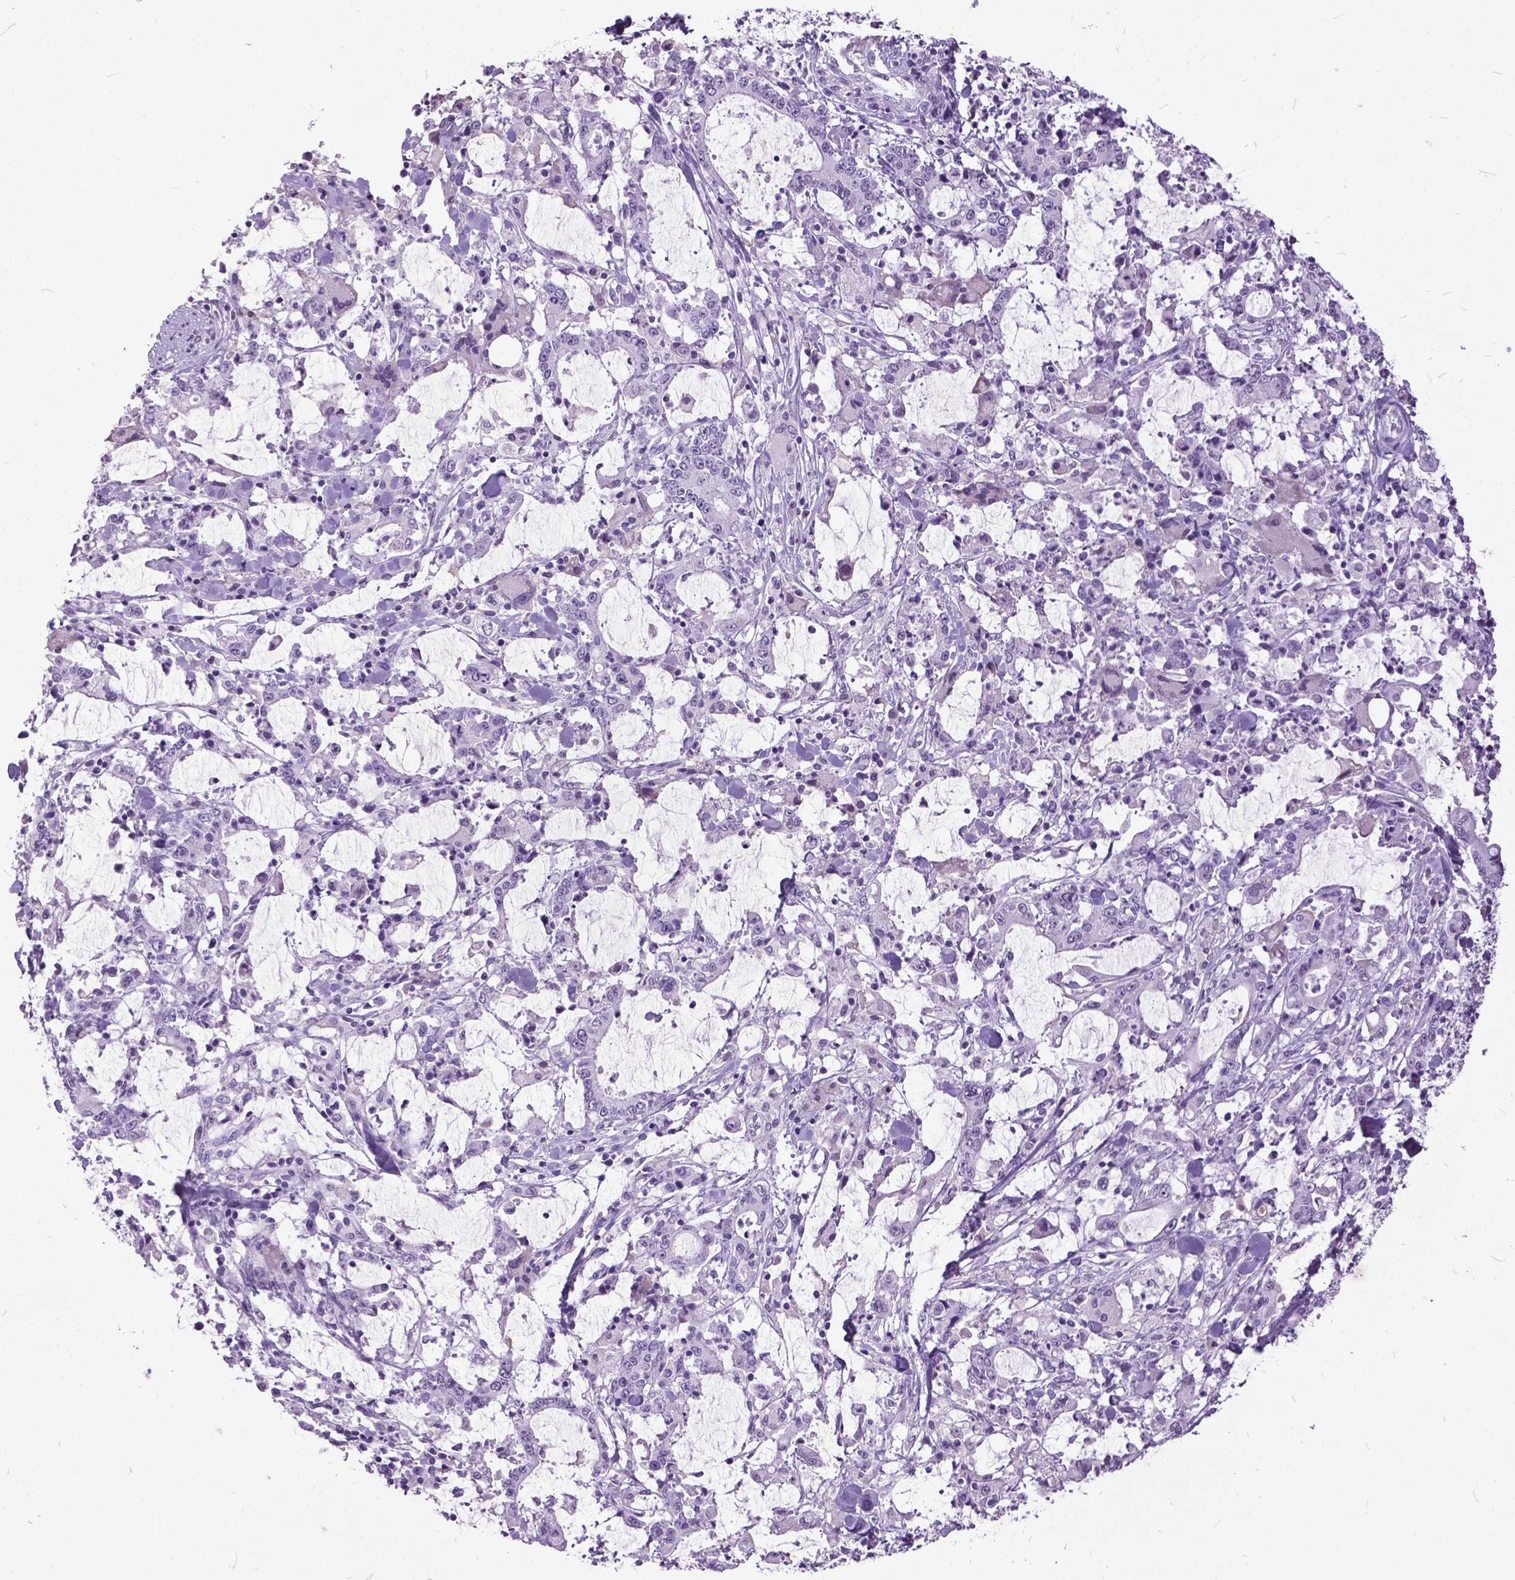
{"staining": {"intensity": "negative", "quantity": "none", "location": "none"}, "tissue": "stomach cancer", "cell_type": "Tumor cells", "image_type": "cancer", "snomed": [{"axis": "morphology", "description": "Adenocarcinoma, NOS"}, {"axis": "topography", "description": "Stomach, upper"}], "caption": "IHC photomicrograph of neoplastic tissue: stomach cancer (adenocarcinoma) stained with DAB reveals no significant protein expression in tumor cells.", "gene": "MARCHF10", "patient": {"sex": "male", "age": 68}}